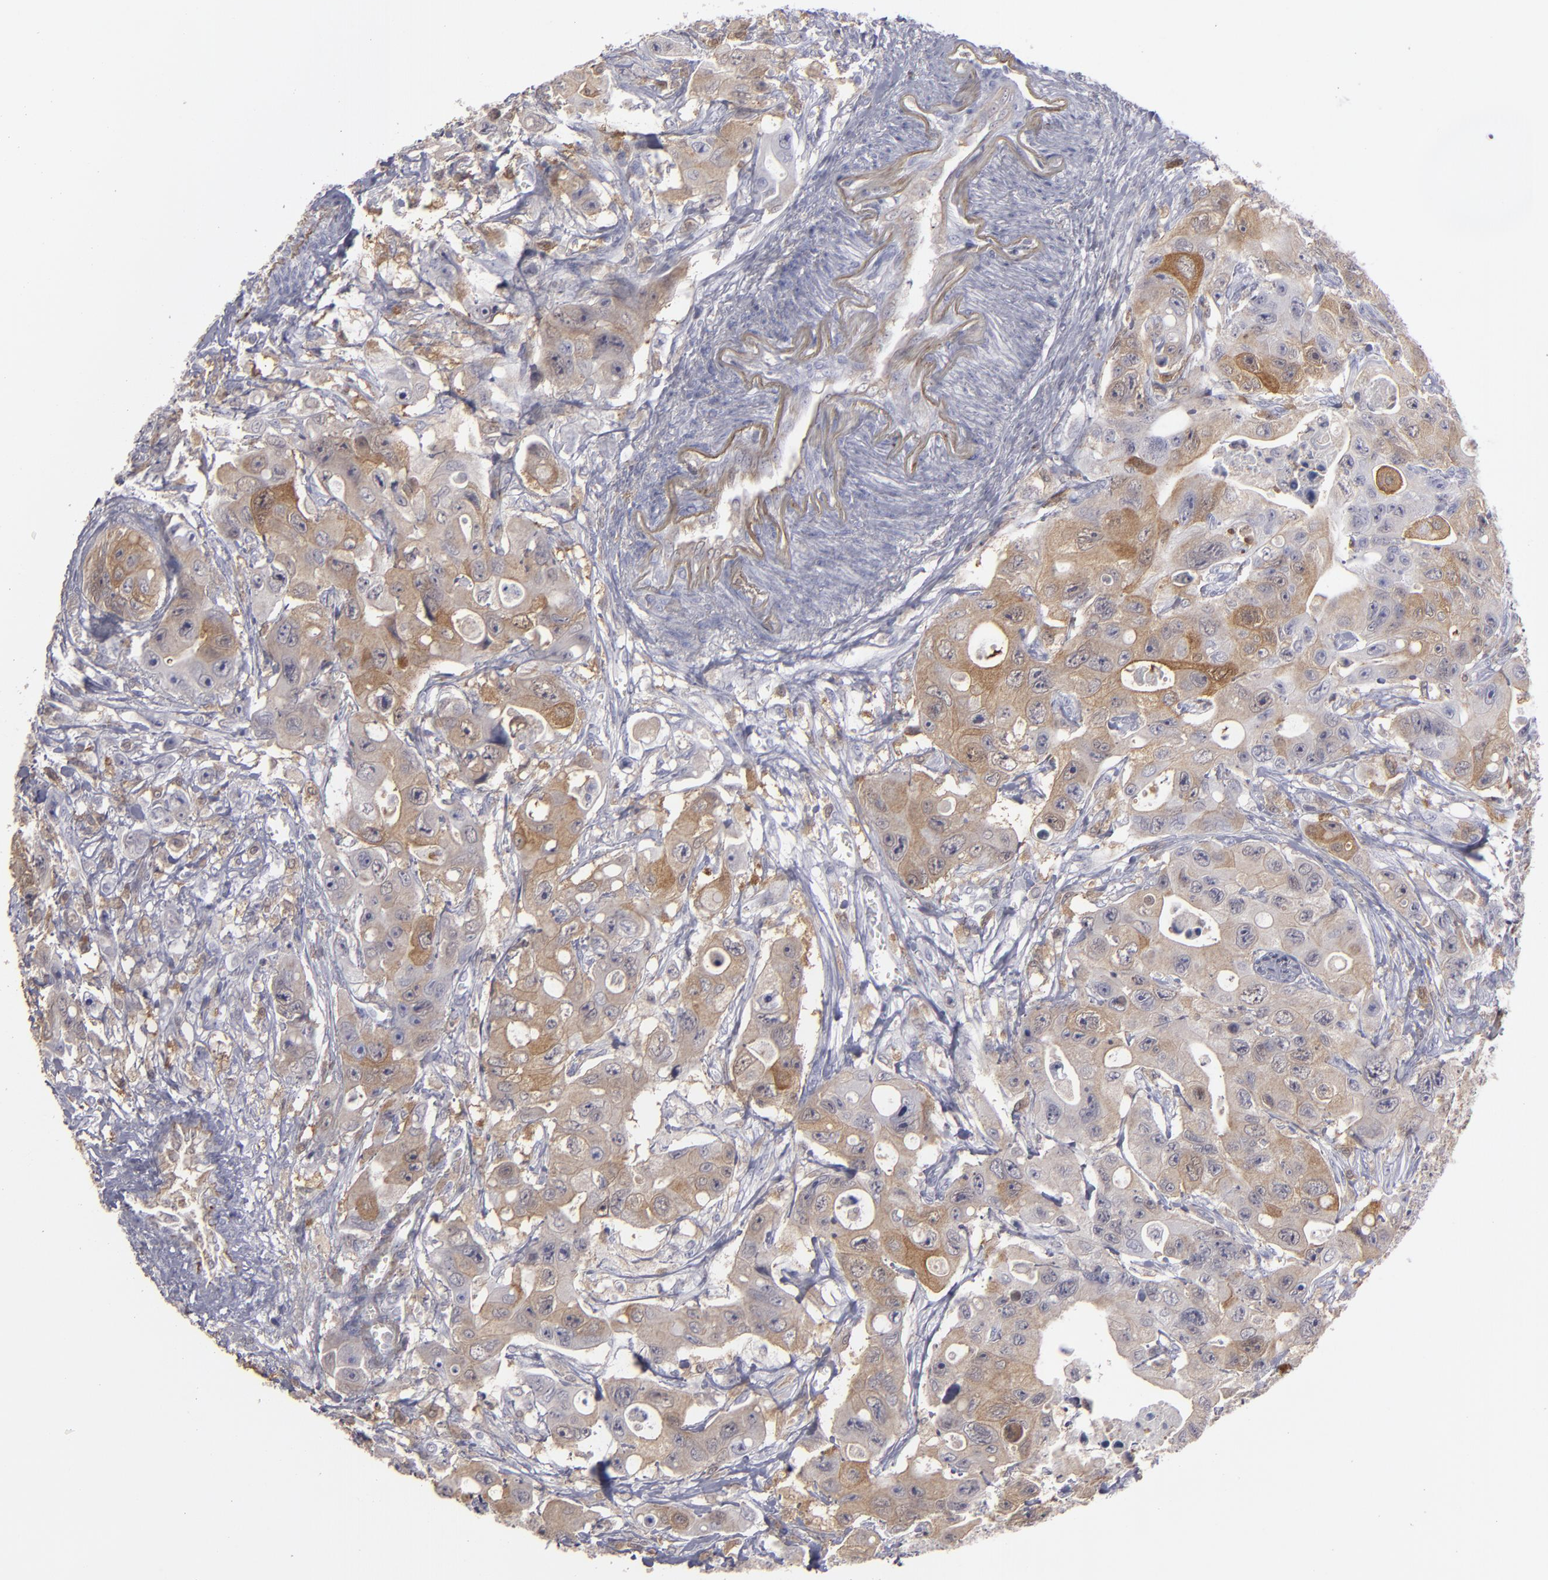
{"staining": {"intensity": "moderate", "quantity": "25%-75%", "location": "cytoplasmic/membranous"}, "tissue": "colorectal cancer", "cell_type": "Tumor cells", "image_type": "cancer", "snomed": [{"axis": "morphology", "description": "Adenocarcinoma, NOS"}, {"axis": "topography", "description": "Colon"}], "caption": "Tumor cells demonstrate moderate cytoplasmic/membranous positivity in about 25%-75% of cells in colorectal adenocarcinoma. (DAB IHC, brown staining for protein, blue staining for nuclei).", "gene": "SEMA3G", "patient": {"sex": "female", "age": 86}}